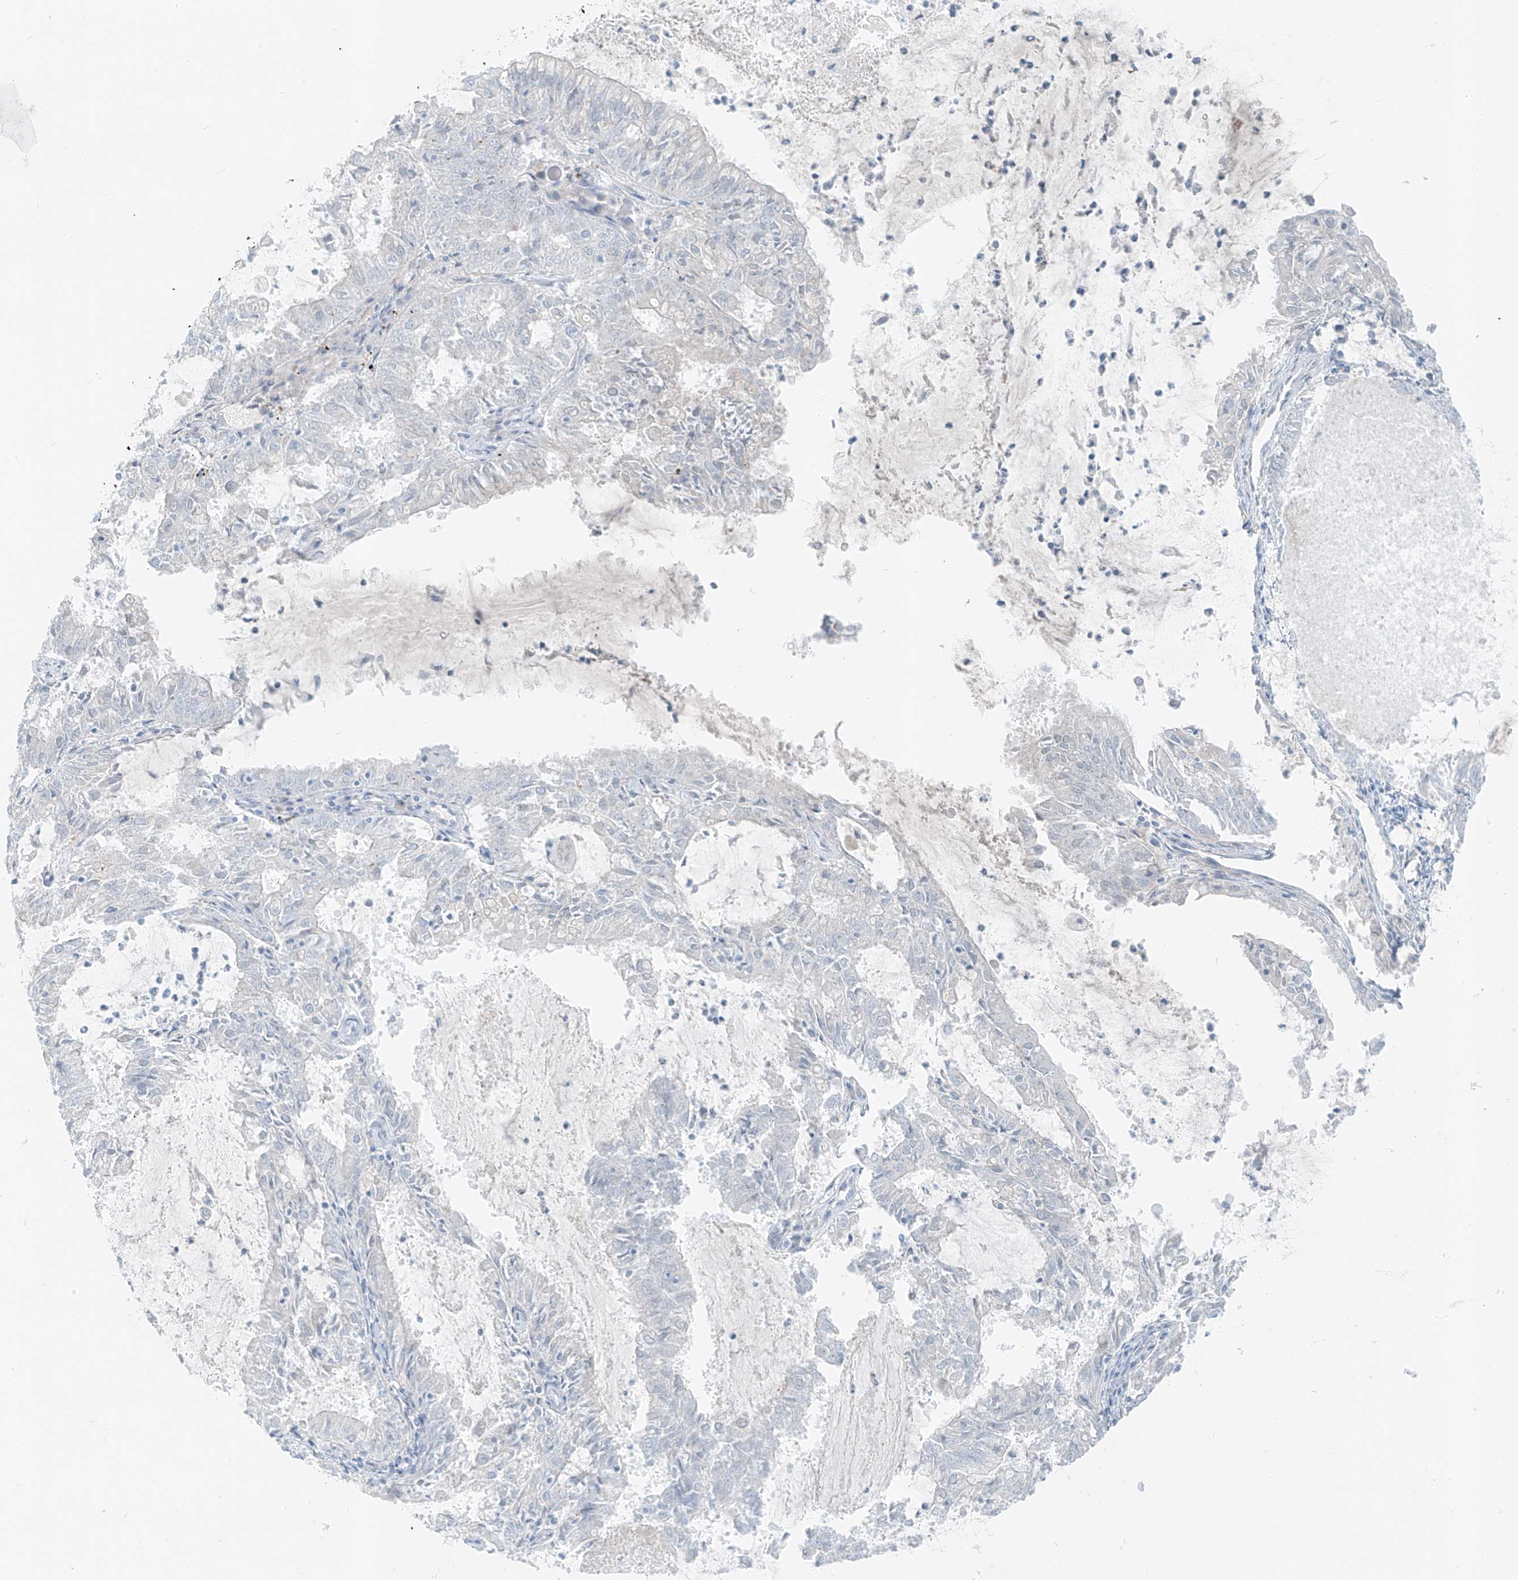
{"staining": {"intensity": "negative", "quantity": "none", "location": "none"}, "tissue": "endometrial cancer", "cell_type": "Tumor cells", "image_type": "cancer", "snomed": [{"axis": "morphology", "description": "Adenocarcinoma, NOS"}, {"axis": "topography", "description": "Endometrium"}], "caption": "DAB (3,3'-diaminobenzidine) immunohistochemical staining of human endometrial cancer displays no significant expression in tumor cells.", "gene": "SMCP", "patient": {"sex": "female", "age": 57}}